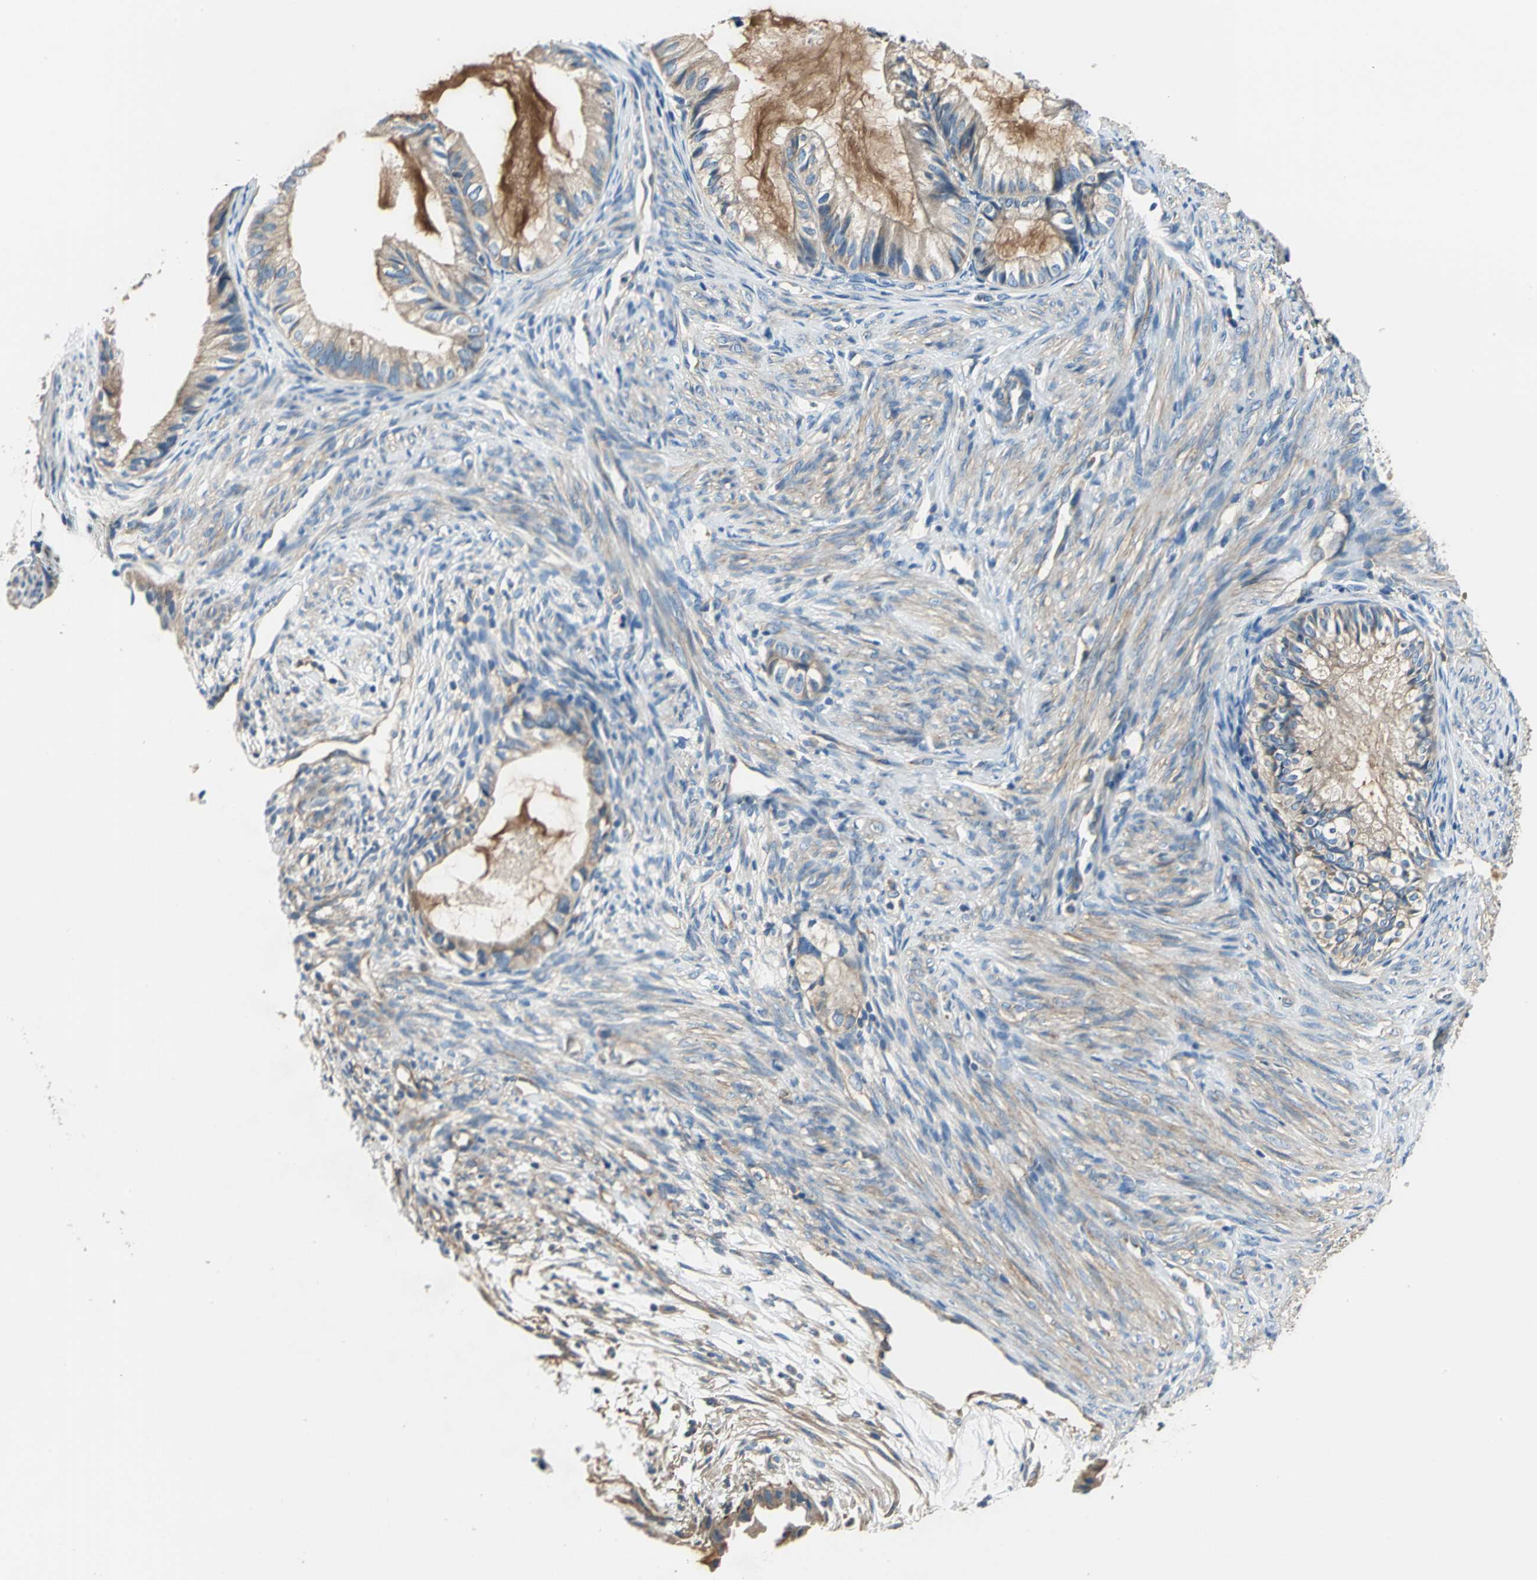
{"staining": {"intensity": "weak", "quantity": "25%-75%", "location": "cytoplasmic/membranous"}, "tissue": "cervical cancer", "cell_type": "Tumor cells", "image_type": "cancer", "snomed": [{"axis": "morphology", "description": "Normal tissue, NOS"}, {"axis": "morphology", "description": "Adenocarcinoma, NOS"}, {"axis": "topography", "description": "Cervix"}, {"axis": "topography", "description": "Endometrium"}], "caption": "Brown immunohistochemical staining in human cervical cancer (adenocarcinoma) shows weak cytoplasmic/membranous positivity in about 25%-75% of tumor cells. Nuclei are stained in blue.", "gene": "DDX3Y", "patient": {"sex": "female", "age": 86}}